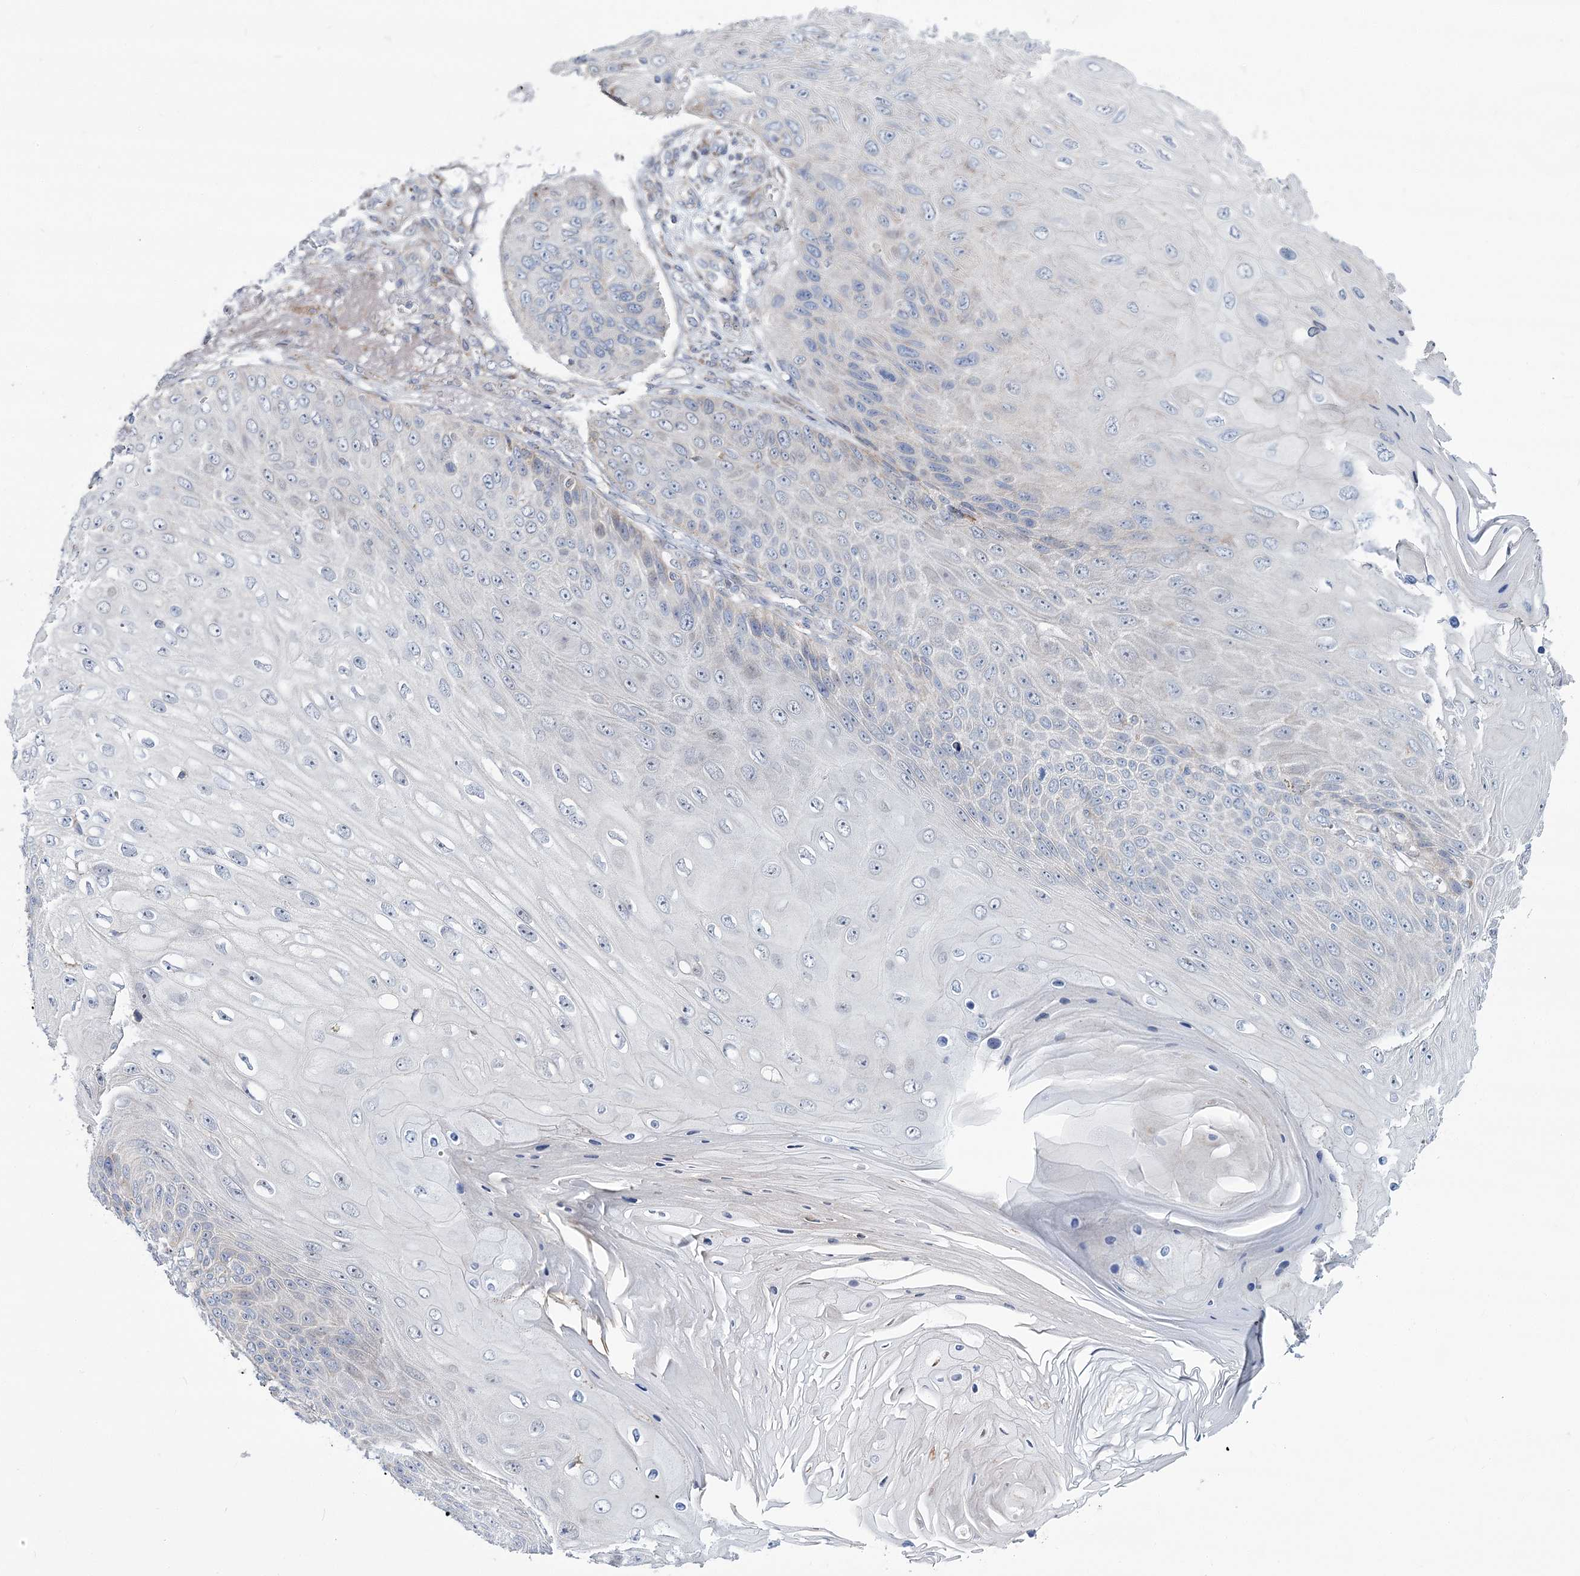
{"staining": {"intensity": "negative", "quantity": "none", "location": "none"}, "tissue": "skin cancer", "cell_type": "Tumor cells", "image_type": "cancer", "snomed": [{"axis": "morphology", "description": "Squamous cell carcinoma, NOS"}, {"axis": "topography", "description": "Skin"}], "caption": "Immunohistochemistry (IHC) of skin cancer exhibits no positivity in tumor cells.", "gene": "CPLANE1", "patient": {"sex": "female", "age": 88}}